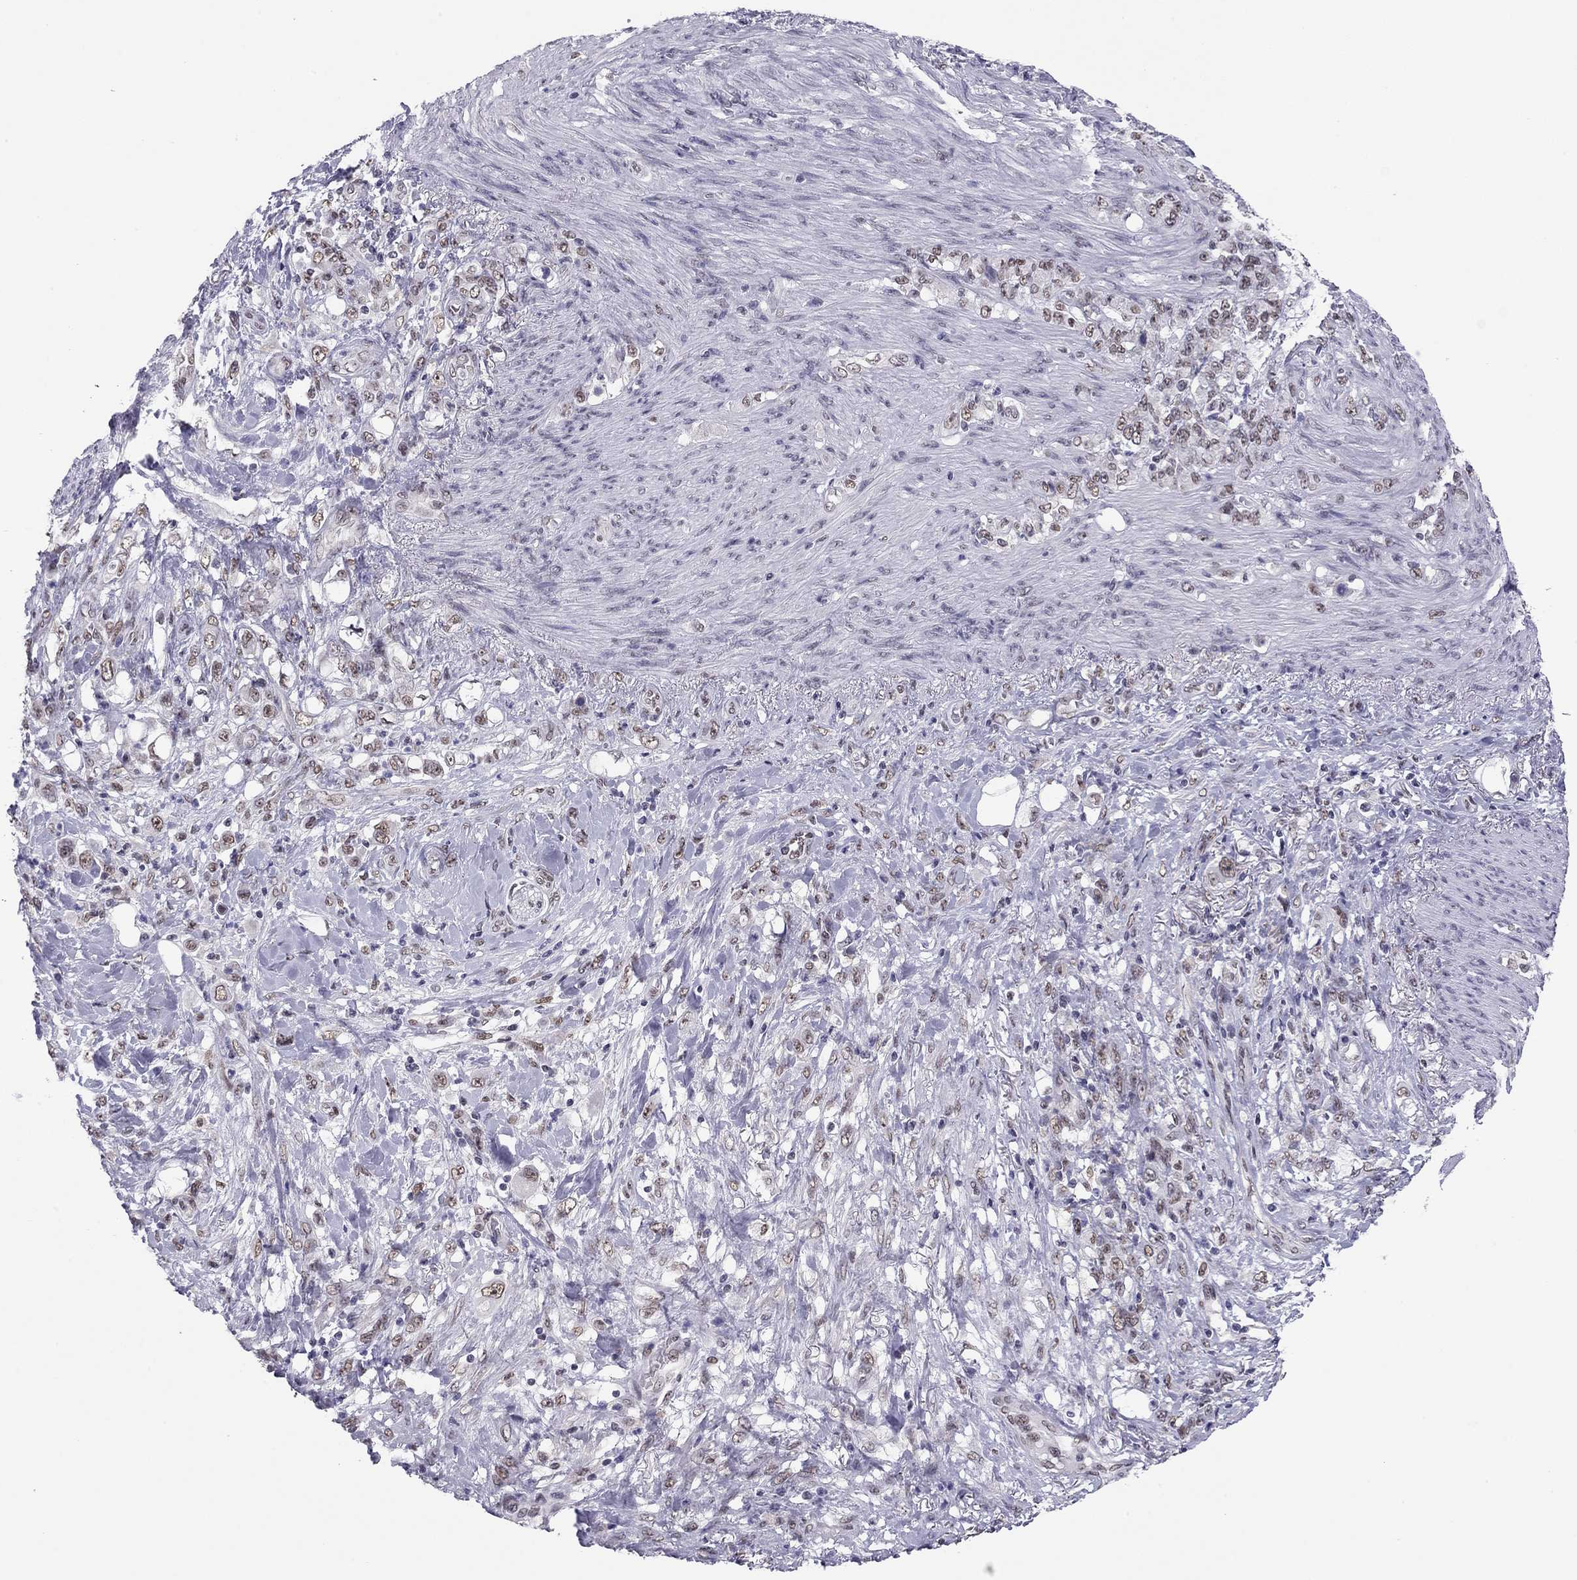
{"staining": {"intensity": "weak", "quantity": ">75%", "location": "nuclear"}, "tissue": "stomach cancer", "cell_type": "Tumor cells", "image_type": "cancer", "snomed": [{"axis": "morphology", "description": "Adenocarcinoma, NOS"}, {"axis": "topography", "description": "Stomach"}], "caption": "An image showing weak nuclear positivity in about >75% of tumor cells in adenocarcinoma (stomach), as visualized by brown immunohistochemical staining.", "gene": "DOT1L", "patient": {"sex": "female", "age": 79}}